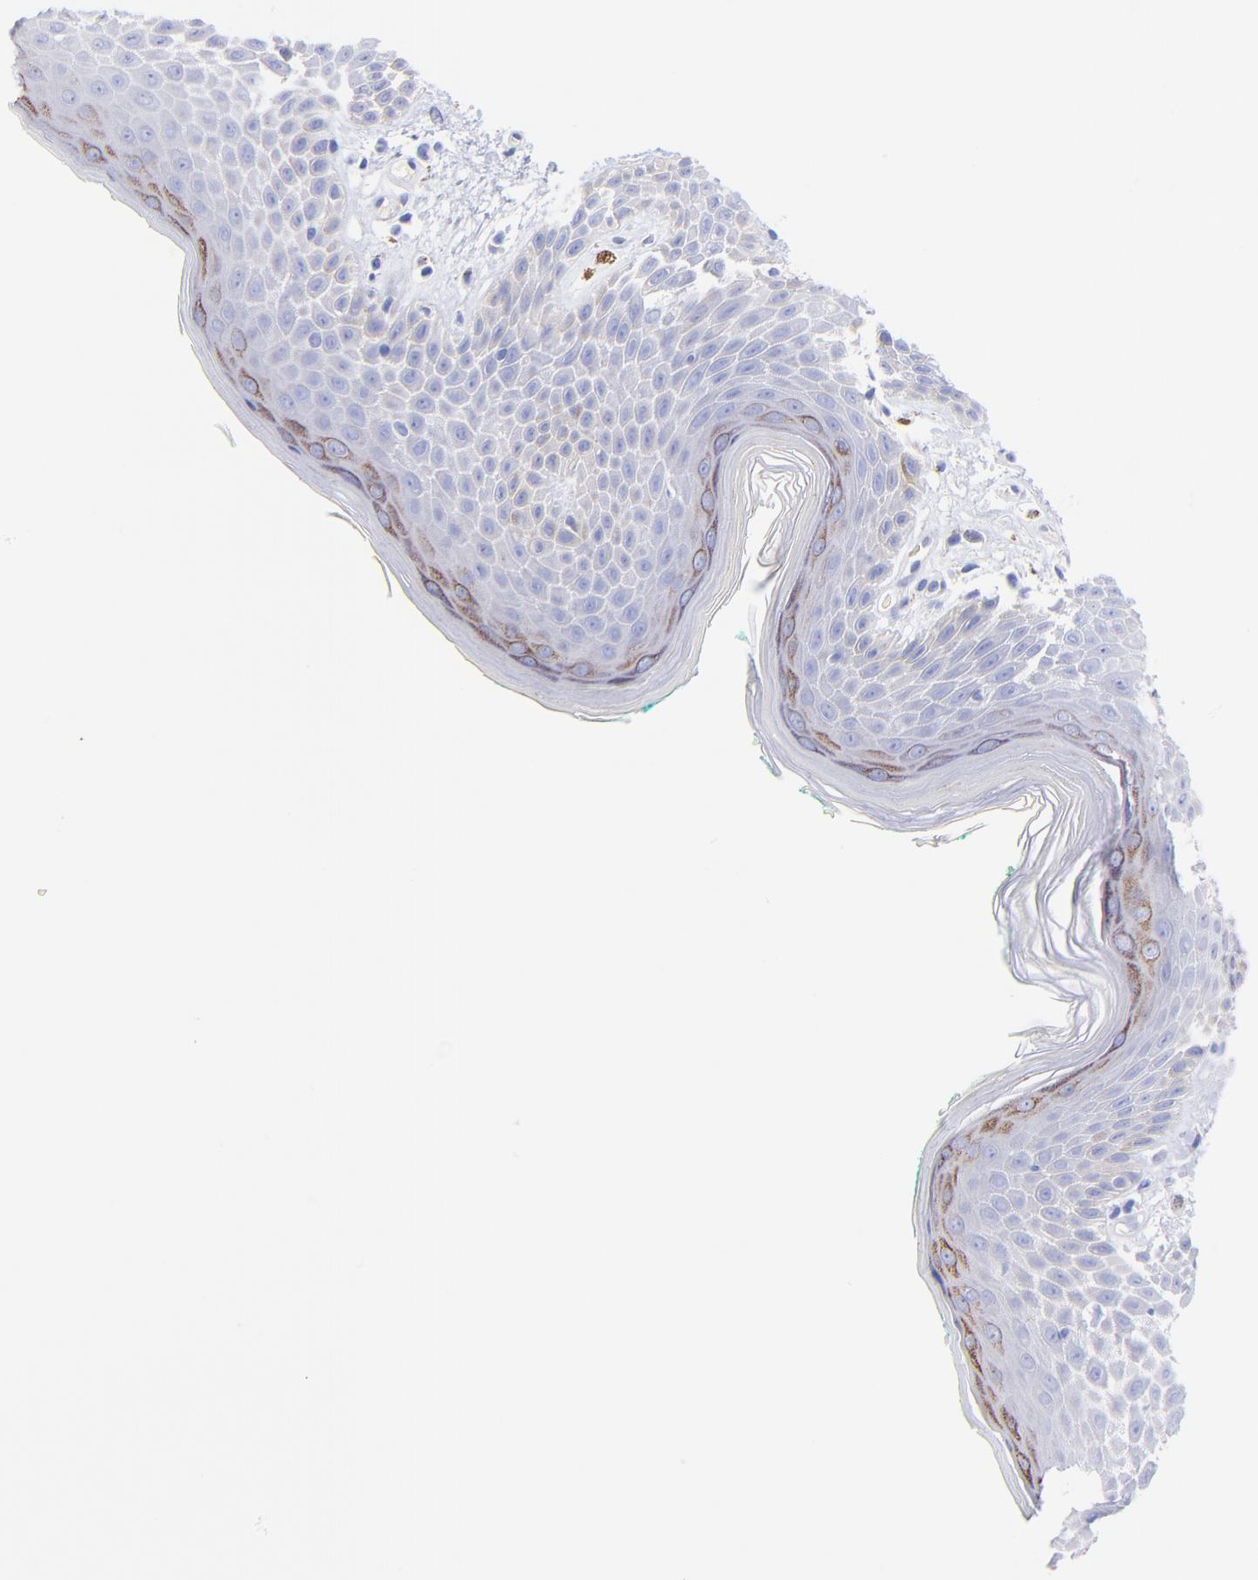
{"staining": {"intensity": "moderate", "quantity": "<25%", "location": "cytoplasmic/membranous"}, "tissue": "skin", "cell_type": "Epidermal cells", "image_type": "normal", "snomed": [{"axis": "morphology", "description": "Normal tissue, NOS"}, {"axis": "topography", "description": "Anal"}], "caption": "Immunohistochemistry (IHC) of normal skin reveals low levels of moderate cytoplasmic/membranous expression in approximately <25% of epidermal cells.", "gene": "GPHN", "patient": {"sex": "male", "age": 74}}